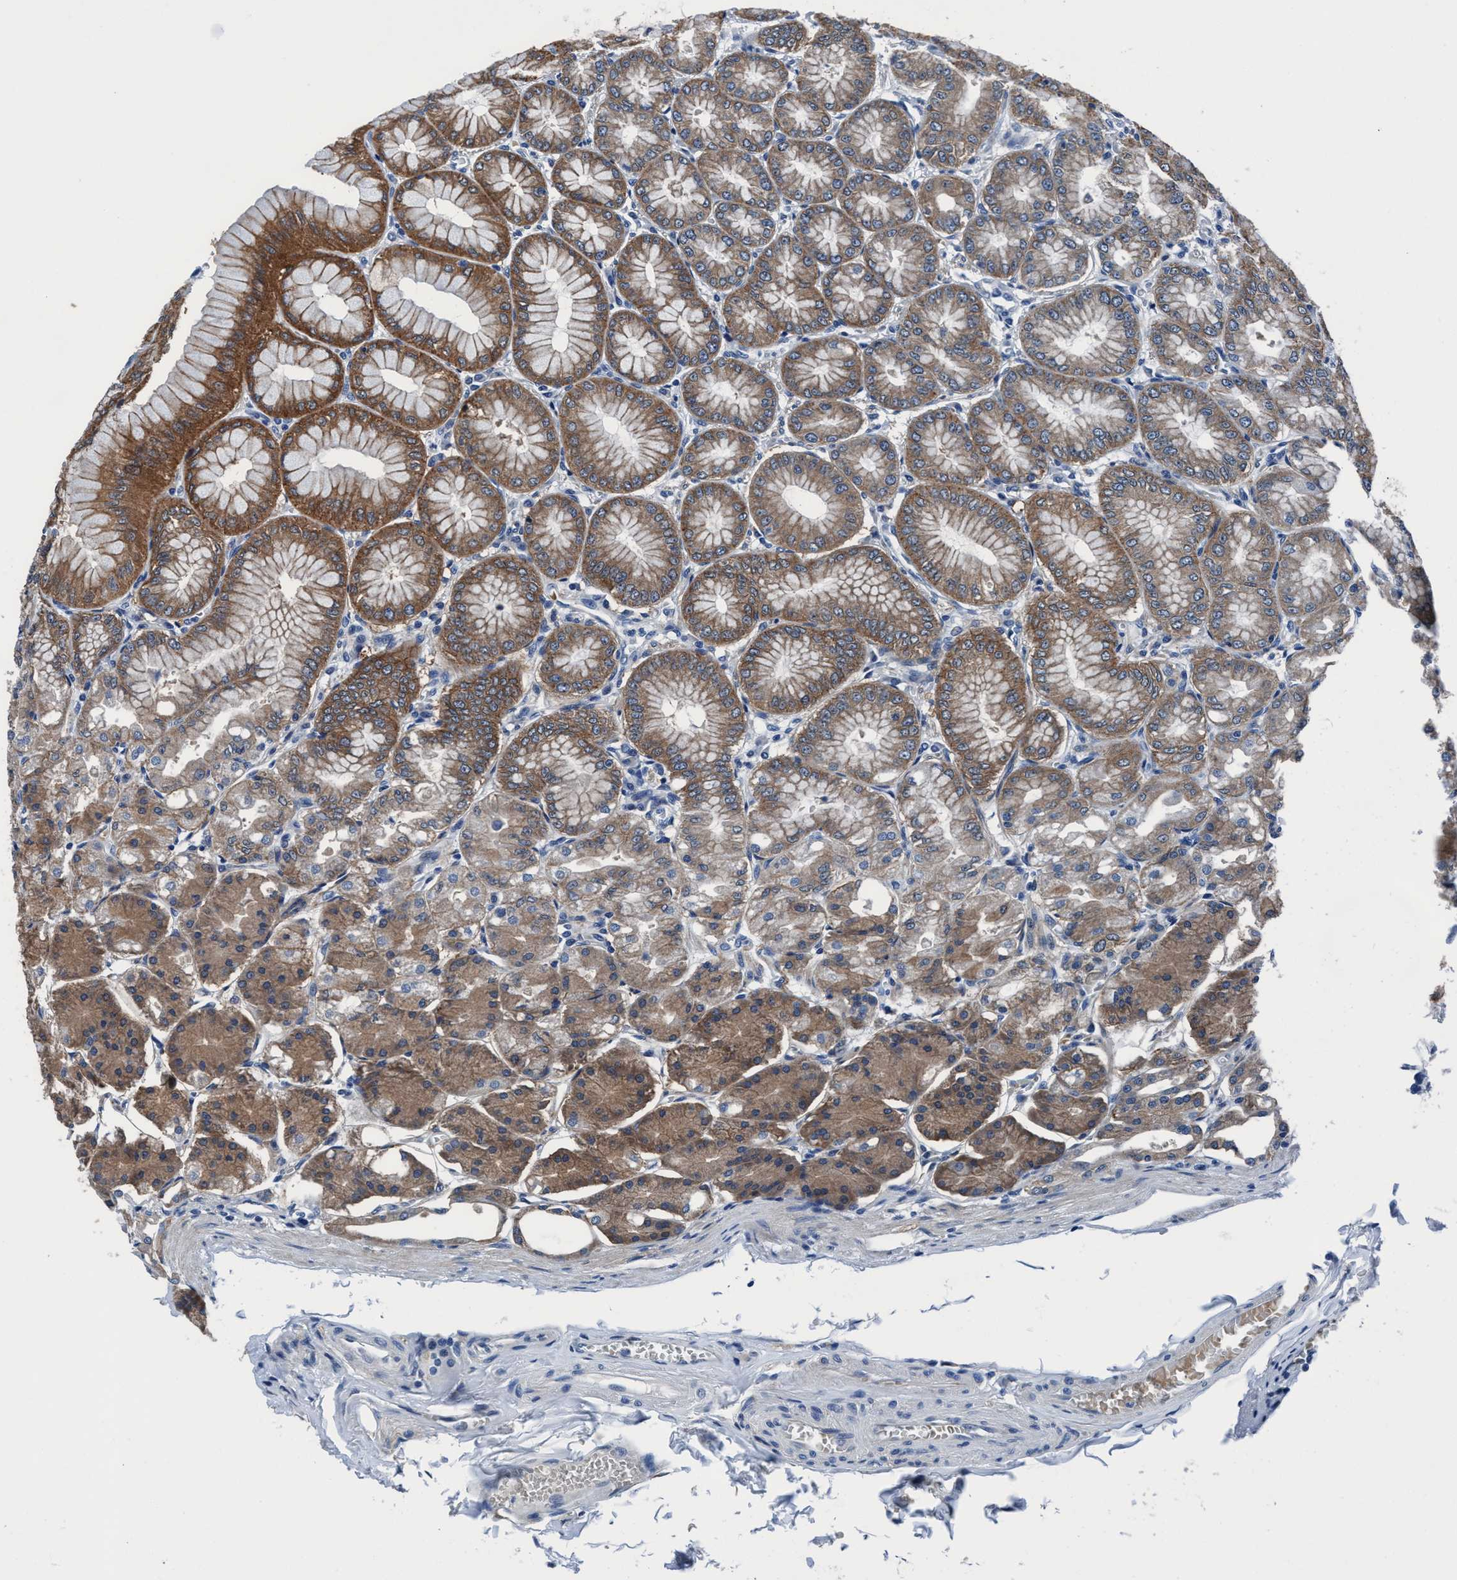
{"staining": {"intensity": "moderate", "quantity": ">75%", "location": "cytoplasmic/membranous"}, "tissue": "stomach", "cell_type": "Glandular cells", "image_type": "normal", "snomed": [{"axis": "morphology", "description": "Normal tissue, NOS"}, {"axis": "topography", "description": "Stomach, lower"}], "caption": "This micrograph displays immunohistochemistry (IHC) staining of benign stomach, with medium moderate cytoplasmic/membranous staining in about >75% of glandular cells.", "gene": "TMEM94", "patient": {"sex": "male", "age": 71}}